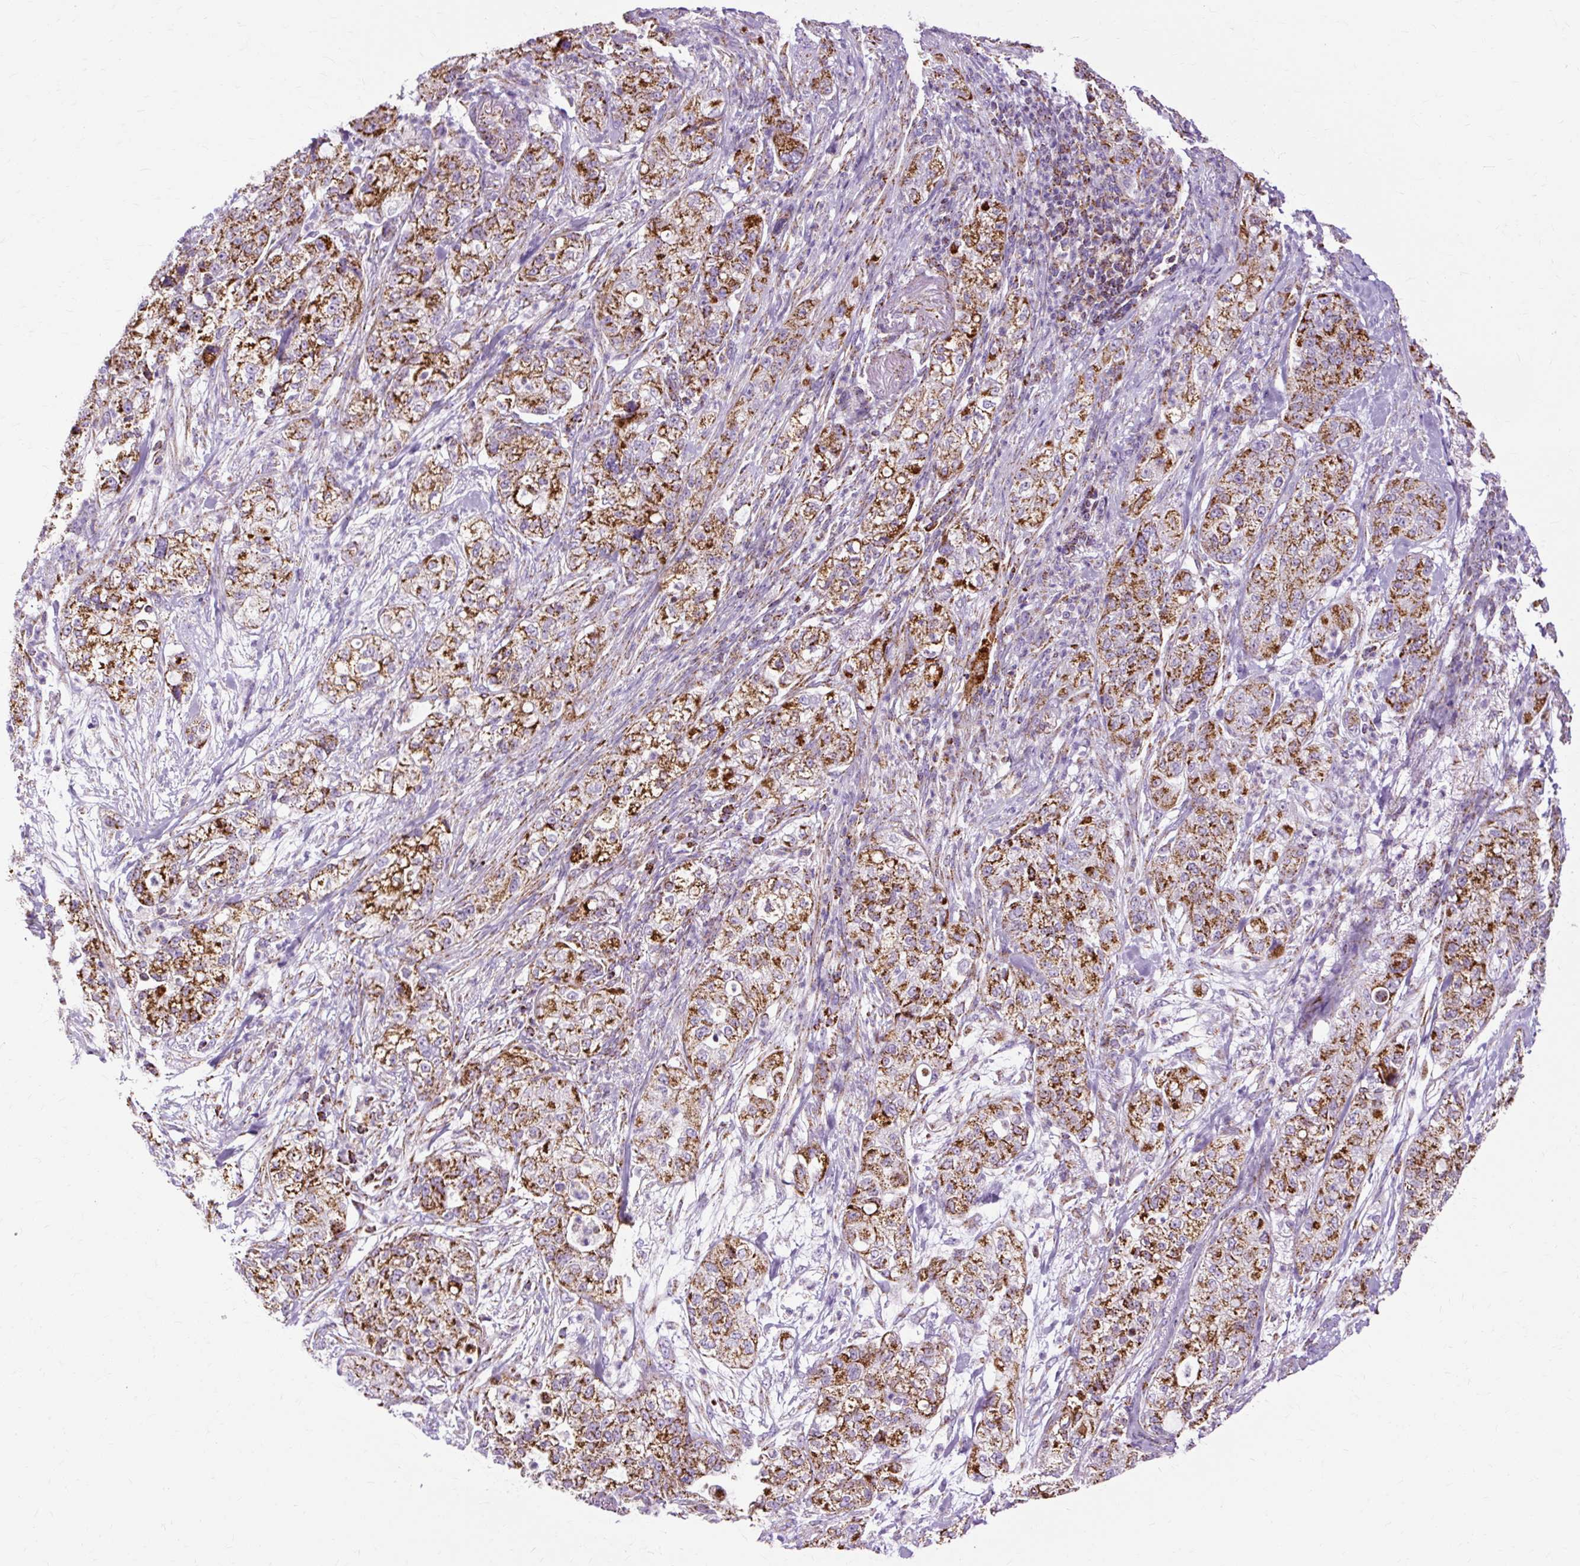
{"staining": {"intensity": "strong", "quantity": ">75%", "location": "cytoplasmic/membranous"}, "tissue": "pancreatic cancer", "cell_type": "Tumor cells", "image_type": "cancer", "snomed": [{"axis": "morphology", "description": "Adenocarcinoma, NOS"}, {"axis": "topography", "description": "Pancreas"}], "caption": "Immunohistochemistry (DAB) staining of pancreatic cancer (adenocarcinoma) shows strong cytoplasmic/membranous protein positivity in about >75% of tumor cells.", "gene": "DLAT", "patient": {"sex": "female", "age": 78}}